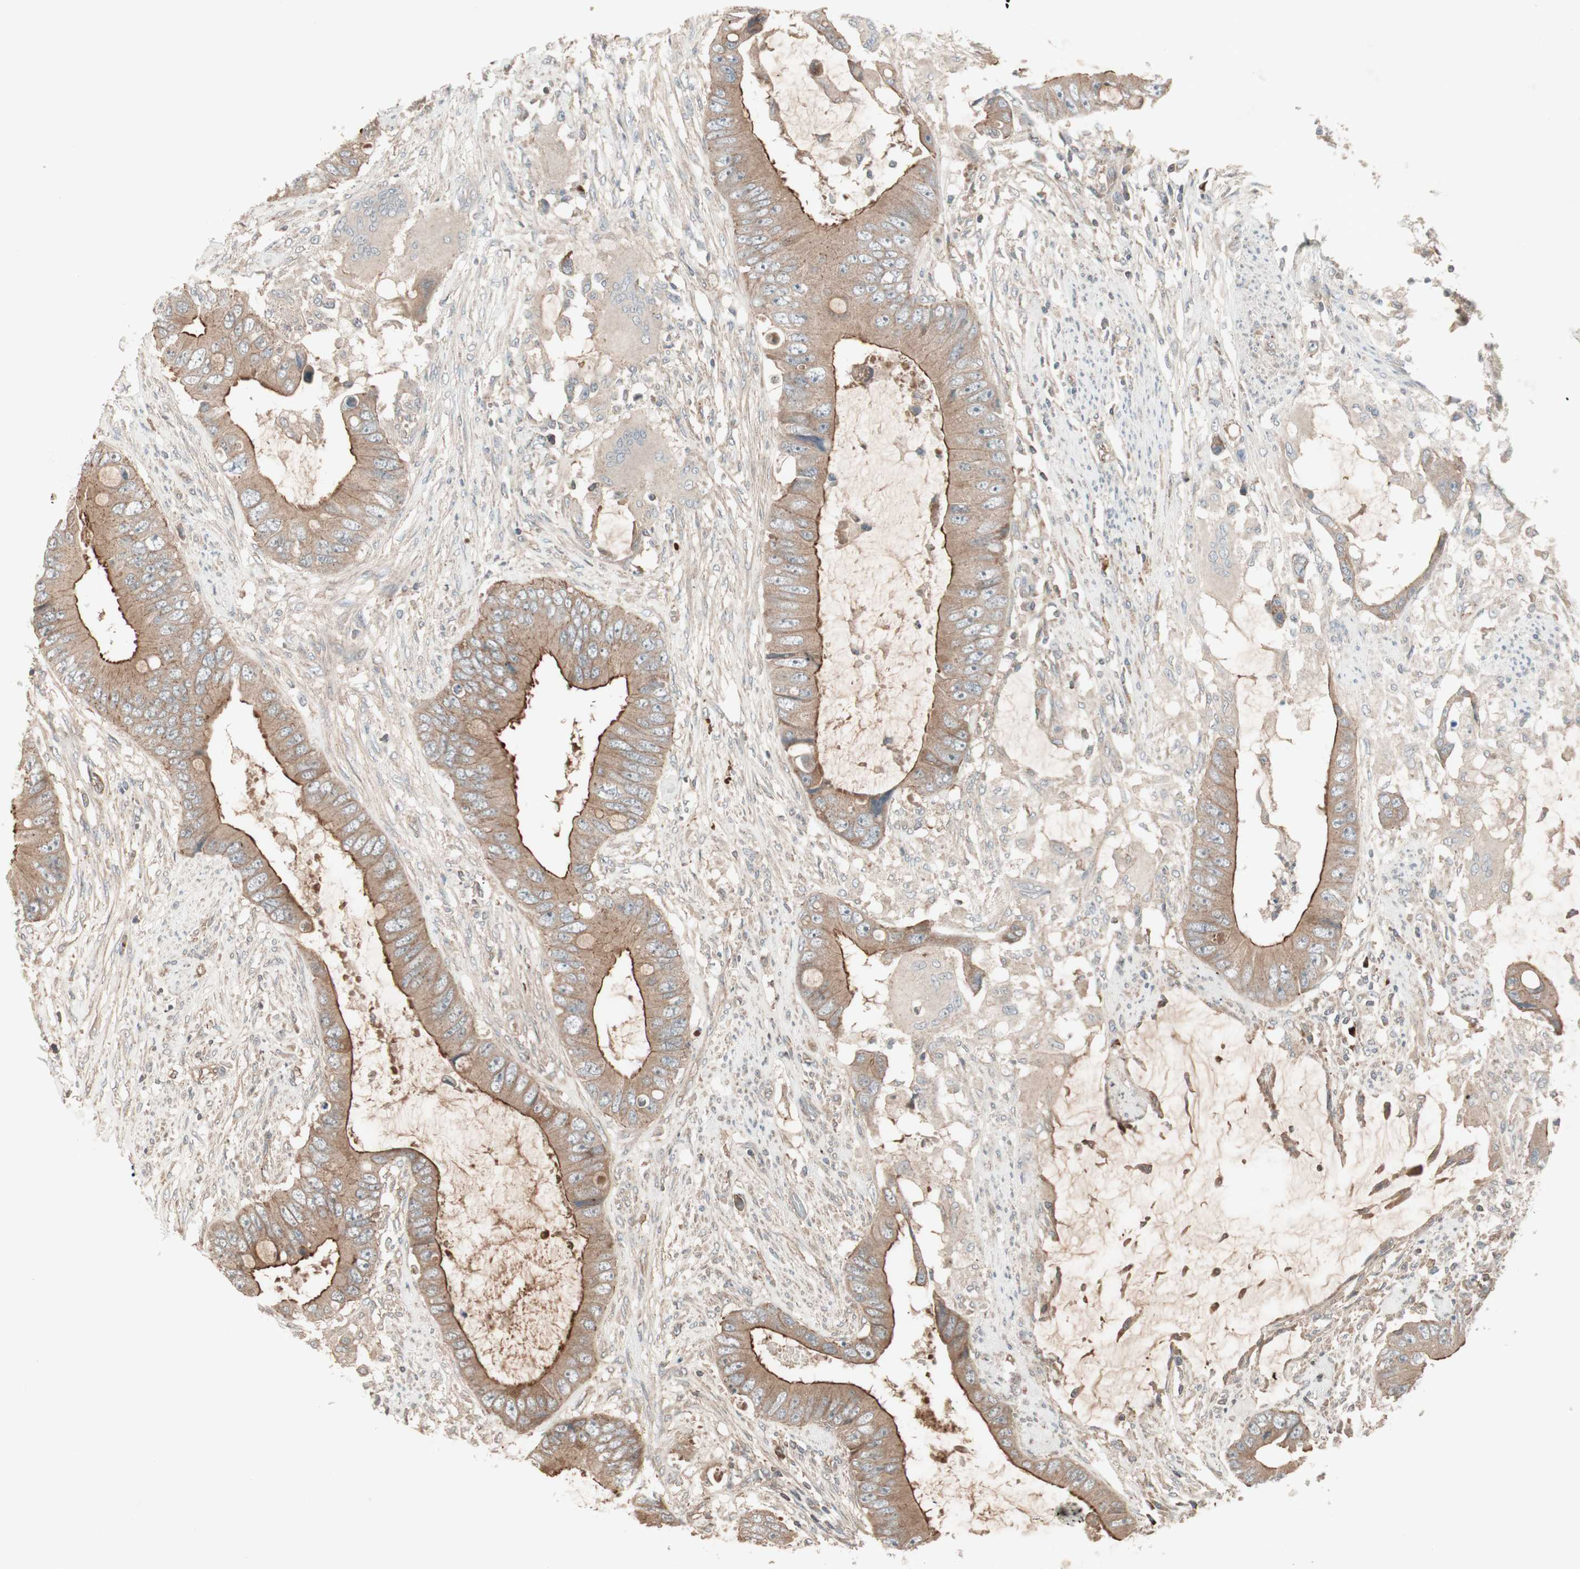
{"staining": {"intensity": "moderate", "quantity": ">75%", "location": "cytoplasmic/membranous"}, "tissue": "colorectal cancer", "cell_type": "Tumor cells", "image_type": "cancer", "snomed": [{"axis": "morphology", "description": "Adenocarcinoma, NOS"}, {"axis": "topography", "description": "Rectum"}], "caption": "Human colorectal cancer stained for a protein (brown) demonstrates moderate cytoplasmic/membranous positive positivity in about >75% of tumor cells.", "gene": "TFPI", "patient": {"sex": "female", "age": 77}}